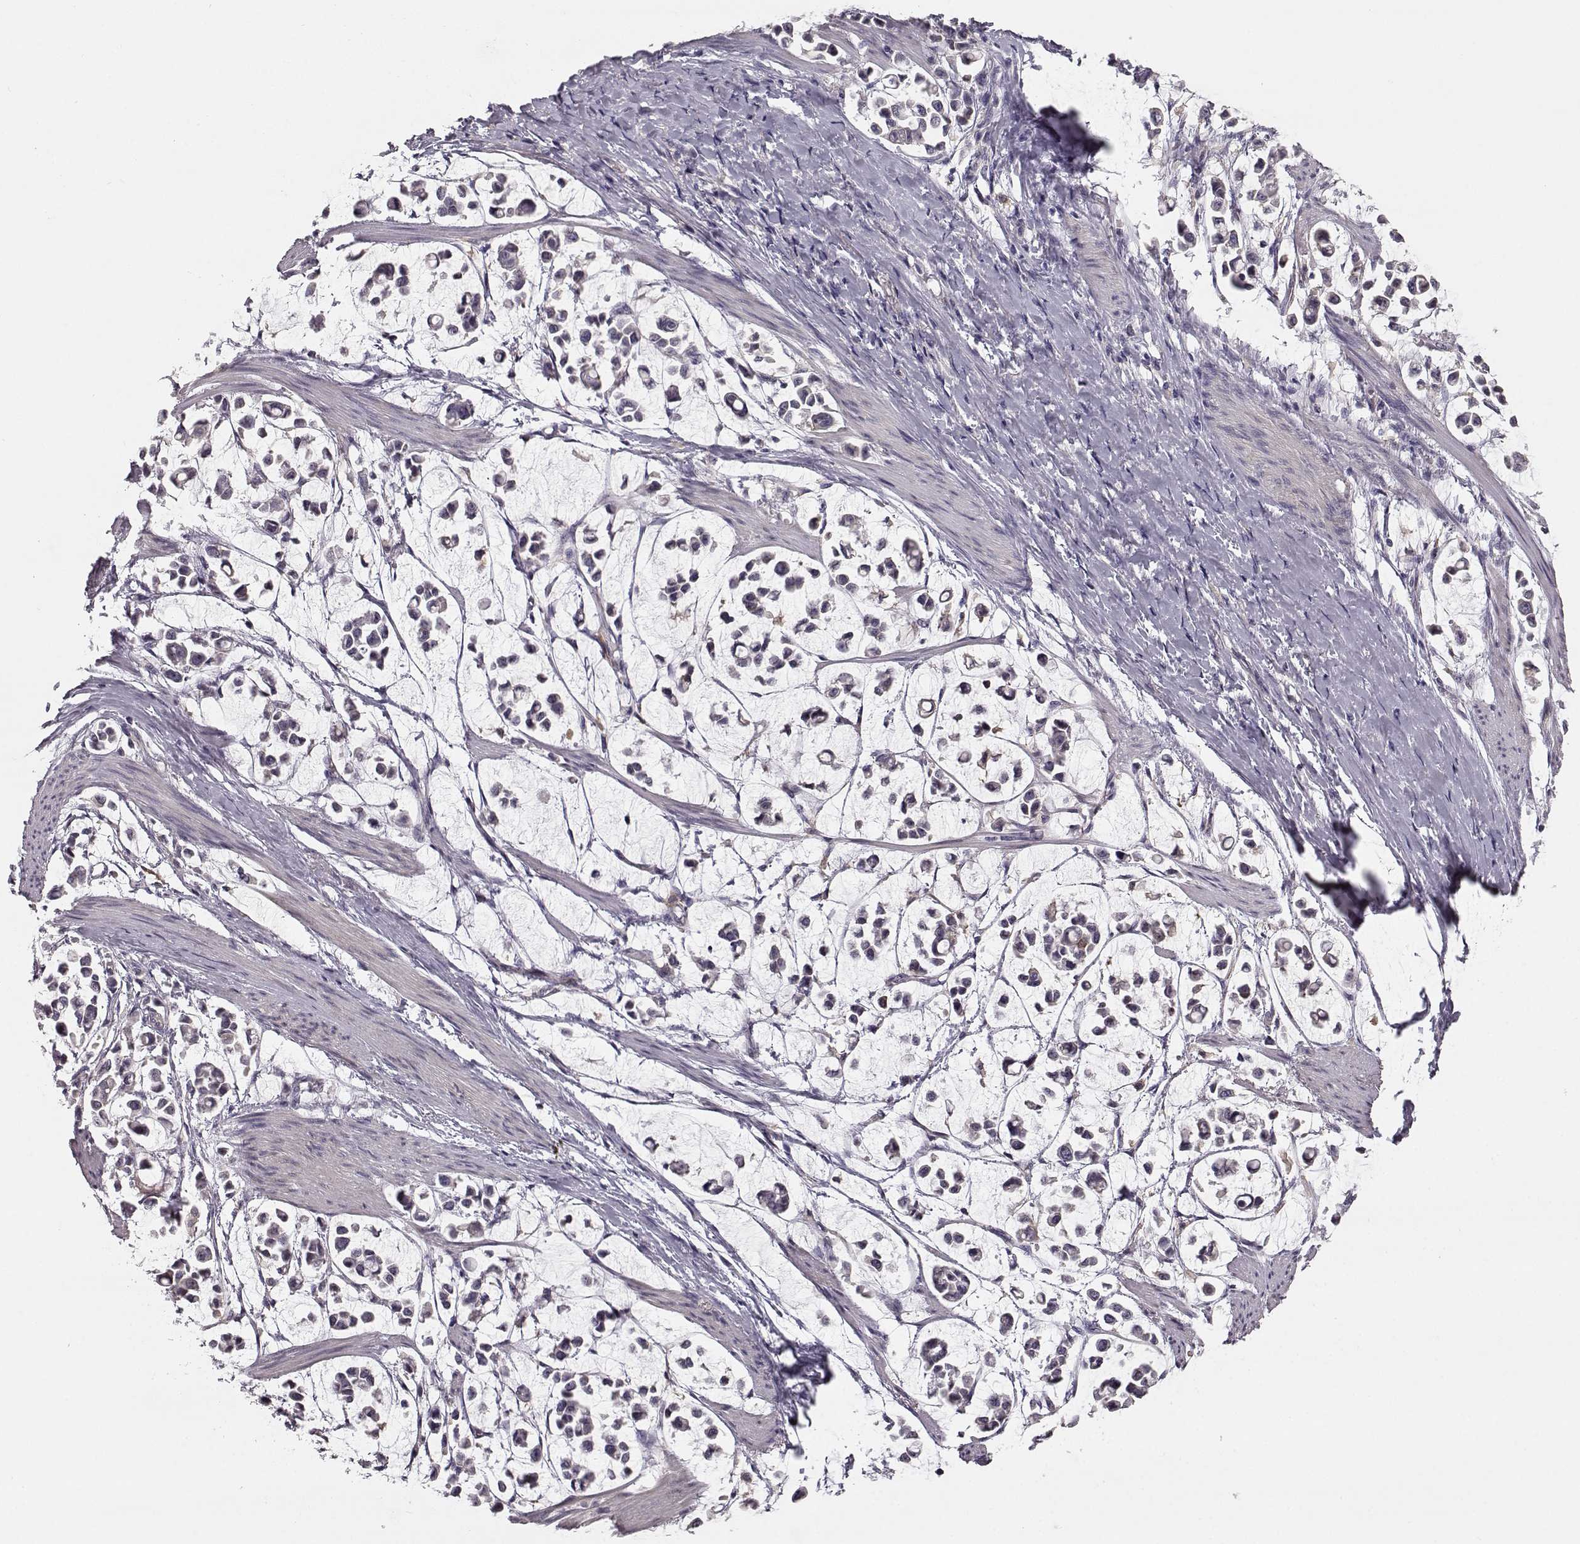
{"staining": {"intensity": "negative", "quantity": "none", "location": "none"}, "tissue": "stomach cancer", "cell_type": "Tumor cells", "image_type": "cancer", "snomed": [{"axis": "morphology", "description": "Adenocarcinoma, NOS"}, {"axis": "topography", "description": "Stomach"}], "caption": "High power microscopy photomicrograph of an immunohistochemistry histopathology image of stomach cancer (adenocarcinoma), revealing no significant positivity in tumor cells.", "gene": "GPR50", "patient": {"sex": "male", "age": 82}}